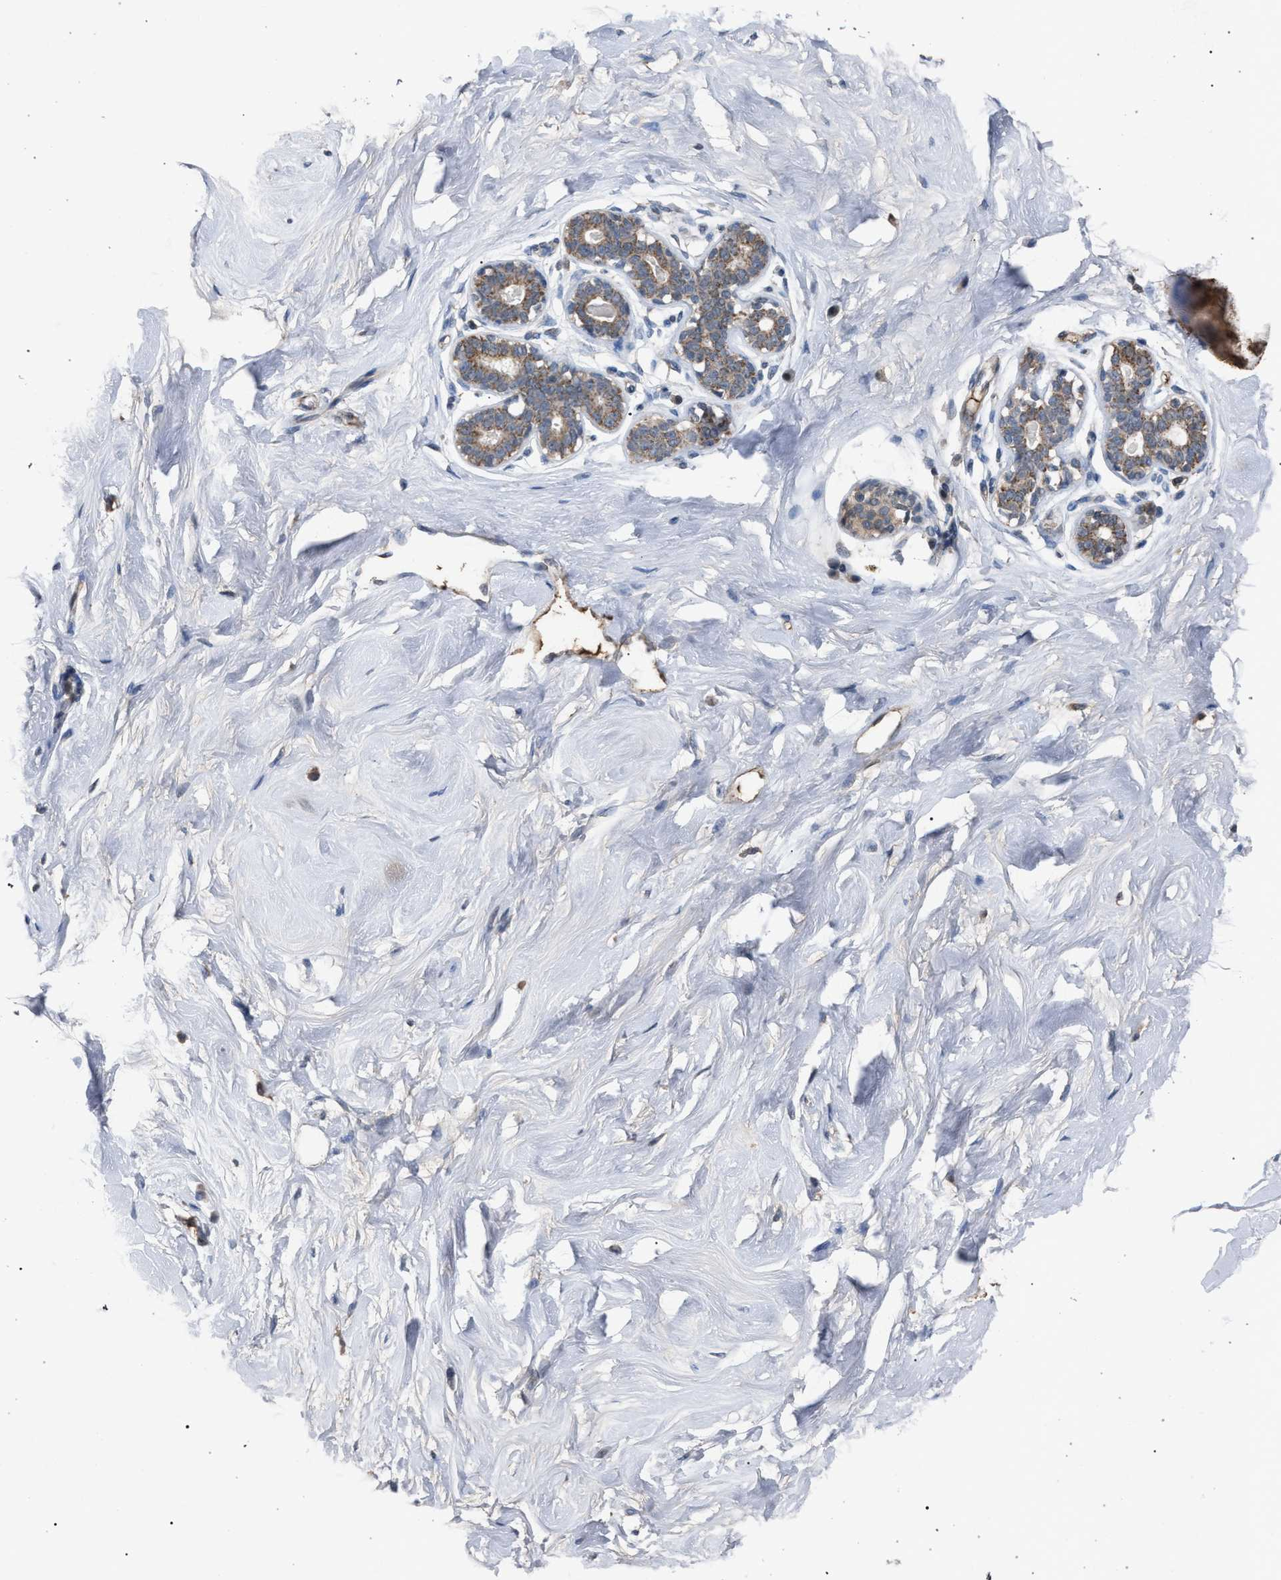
{"staining": {"intensity": "moderate", "quantity": ">75%", "location": "cytoplasmic/membranous"}, "tissue": "breast", "cell_type": "Glandular cells", "image_type": "normal", "snomed": [{"axis": "morphology", "description": "Normal tissue, NOS"}, {"axis": "topography", "description": "Breast"}], "caption": "Moderate cytoplasmic/membranous positivity is seen in about >75% of glandular cells in normal breast.", "gene": "TECPR1", "patient": {"sex": "female", "age": 23}}